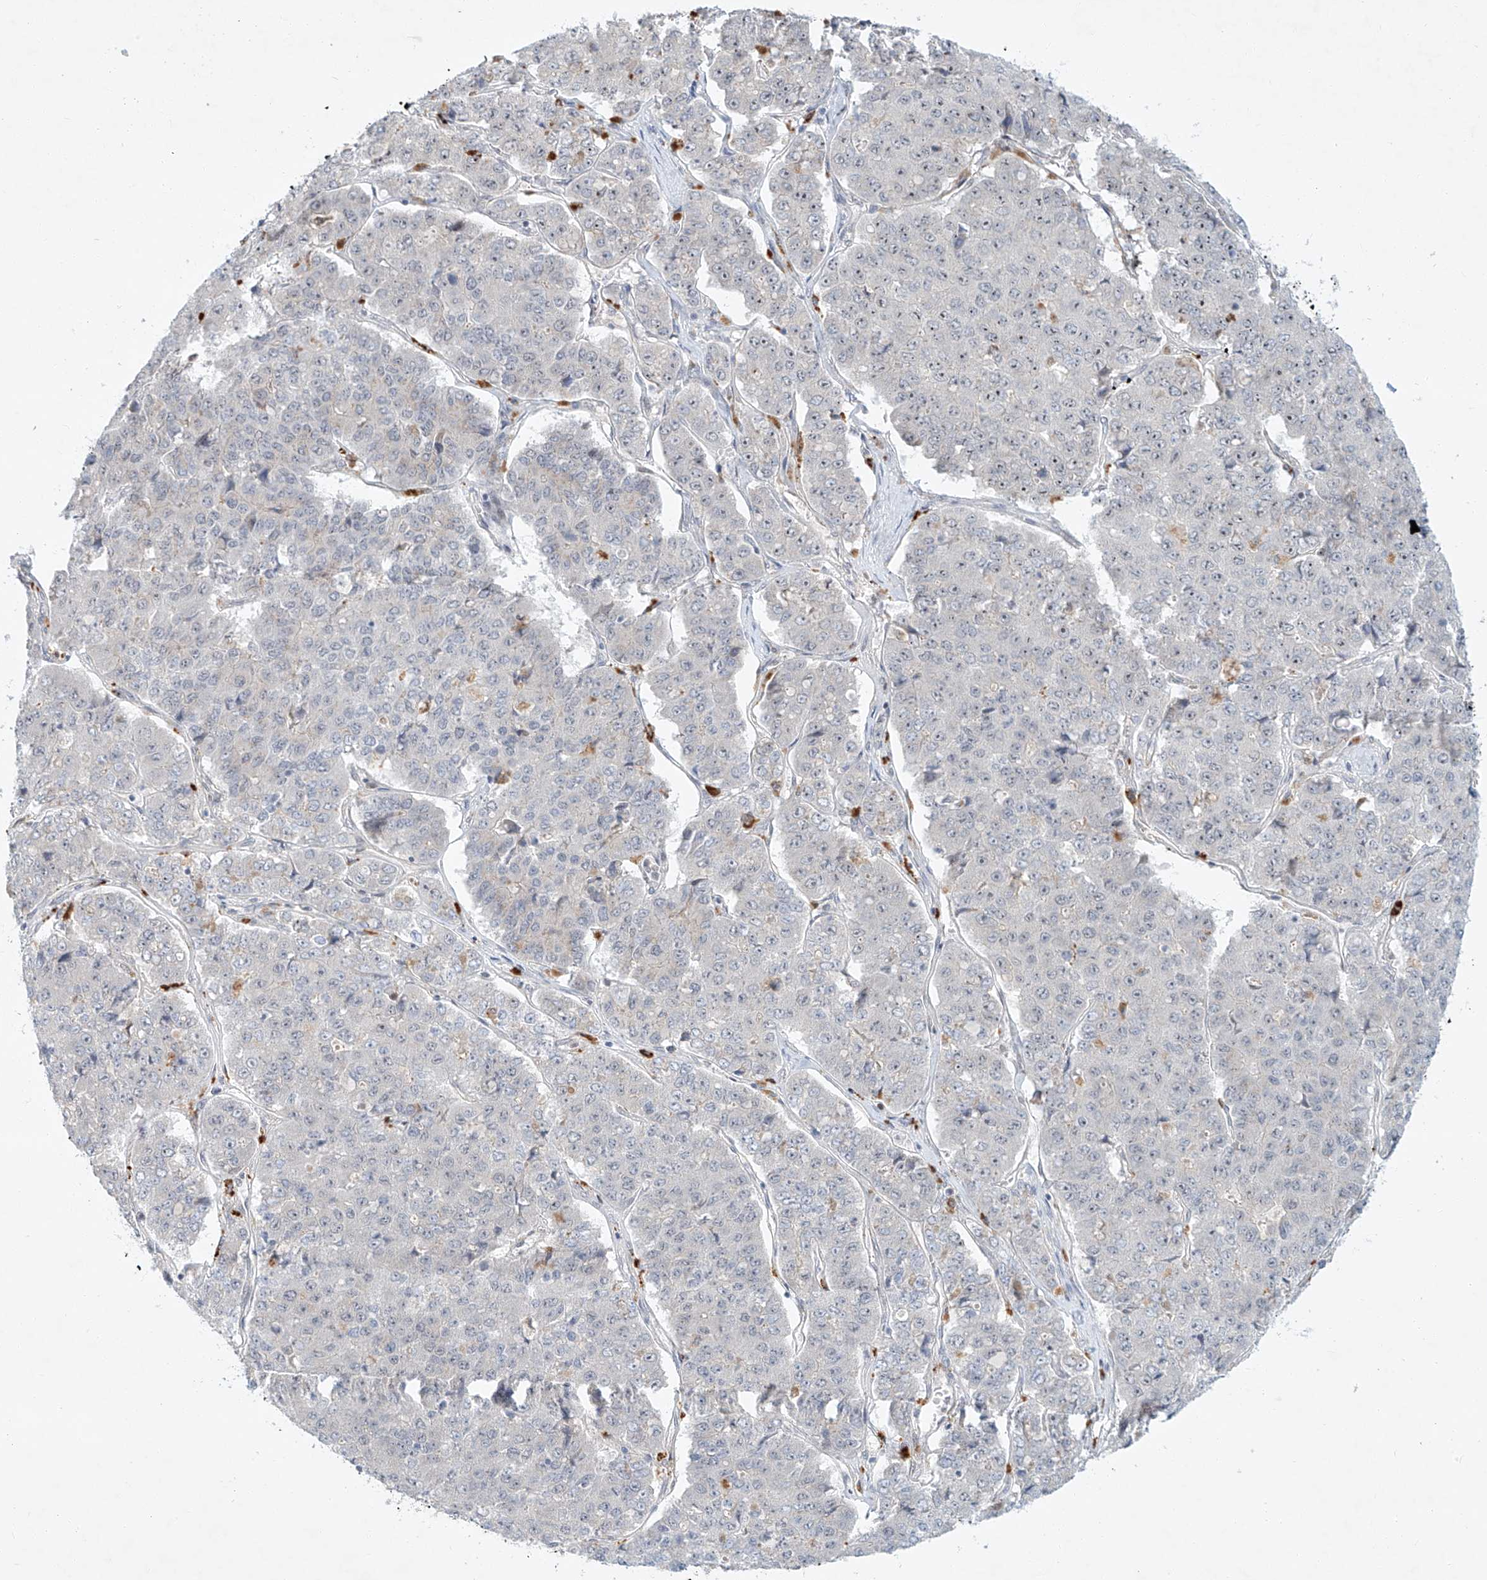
{"staining": {"intensity": "negative", "quantity": "none", "location": "none"}, "tissue": "pancreatic cancer", "cell_type": "Tumor cells", "image_type": "cancer", "snomed": [{"axis": "morphology", "description": "Adenocarcinoma, NOS"}, {"axis": "topography", "description": "Pancreas"}], "caption": "Tumor cells show no significant protein positivity in pancreatic cancer.", "gene": "PAK6", "patient": {"sex": "male", "age": 50}}